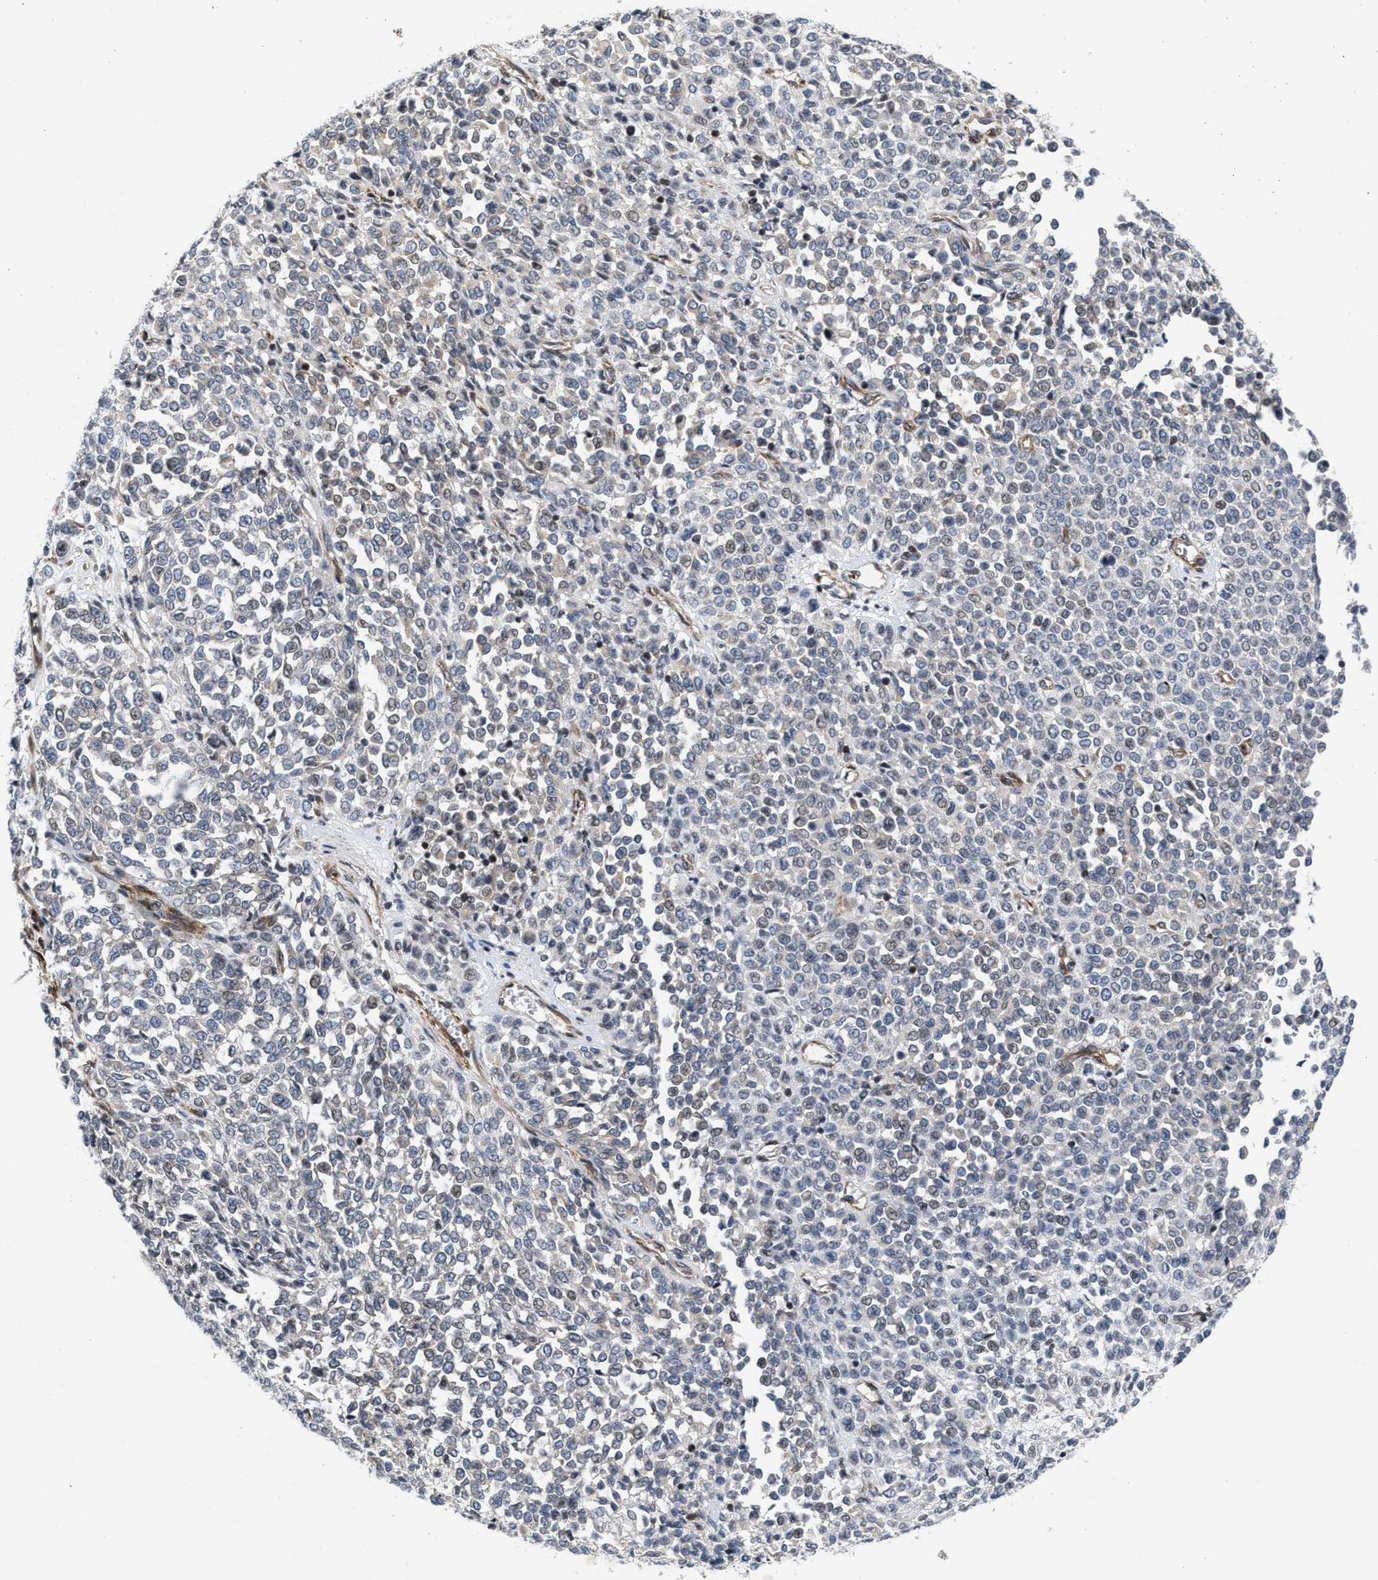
{"staining": {"intensity": "negative", "quantity": "none", "location": "none"}, "tissue": "melanoma", "cell_type": "Tumor cells", "image_type": "cancer", "snomed": [{"axis": "morphology", "description": "Malignant melanoma, Metastatic site"}, {"axis": "topography", "description": "Pancreas"}], "caption": "The immunohistochemistry photomicrograph has no significant positivity in tumor cells of malignant melanoma (metastatic site) tissue. The staining is performed using DAB brown chromogen with nuclei counter-stained in using hematoxylin.", "gene": "TGFB1I1", "patient": {"sex": "female", "age": 30}}